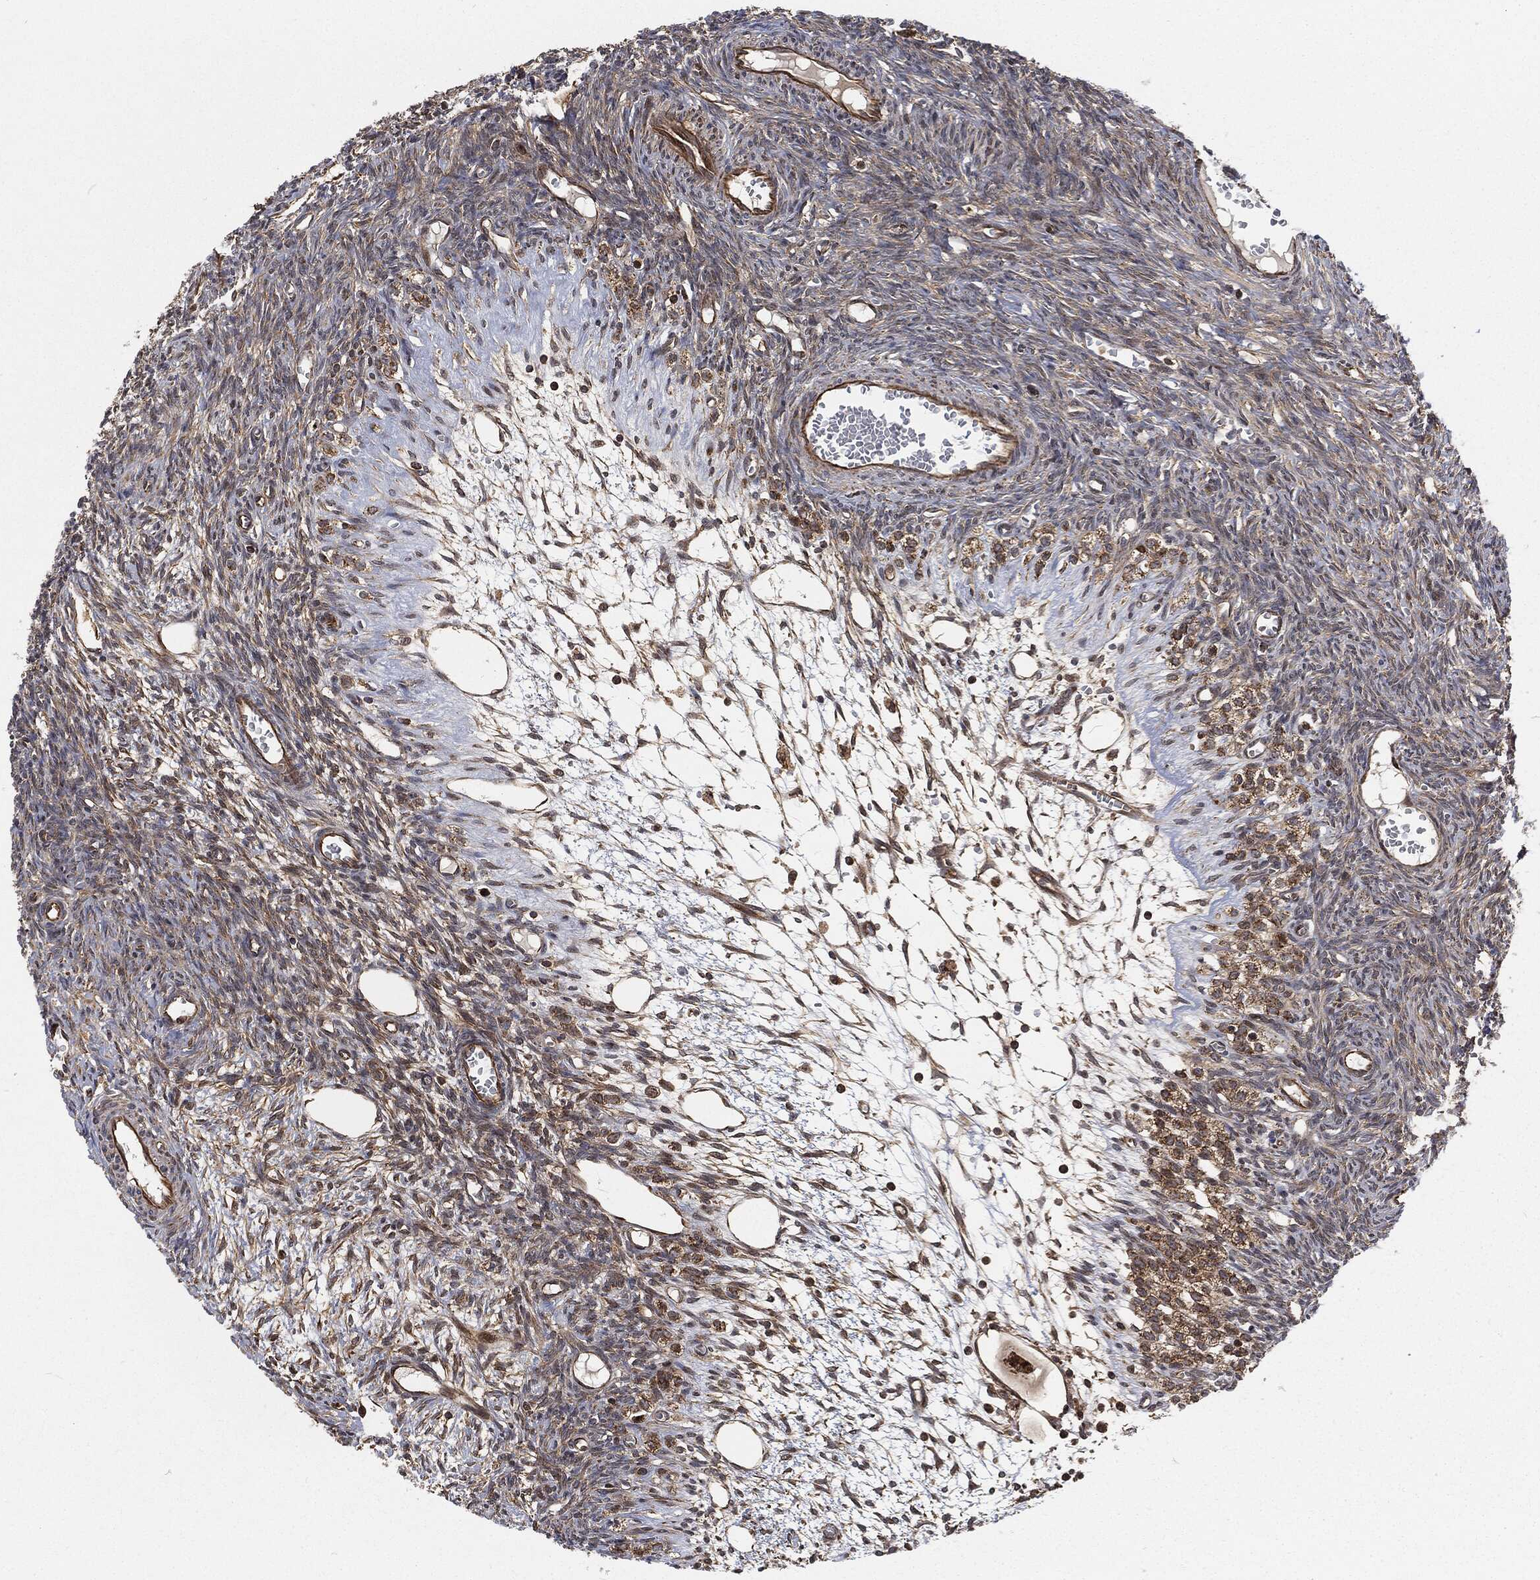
{"staining": {"intensity": "moderate", "quantity": ">75%", "location": "cytoplasmic/membranous"}, "tissue": "ovary", "cell_type": "Follicle cells", "image_type": "normal", "snomed": [{"axis": "morphology", "description": "Normal tissue, NOS"}, {"axis": "topography", "description": "Ovary"}], "caption": "High-magnification brightfield microscopy of unremarkable ovary stained with DAB (brown) and counterstained with hematoxylin (blue). follicle cells exhibit moderate cytoplasmic/membranous staining is present in about>75% of cells. (Stains: DAB in brown, nuclei in blue, Microscopy: brightfield microscopy at high magnification).", "gene": "RFTN1", "patient": {"sex": "female", "age": 27}}